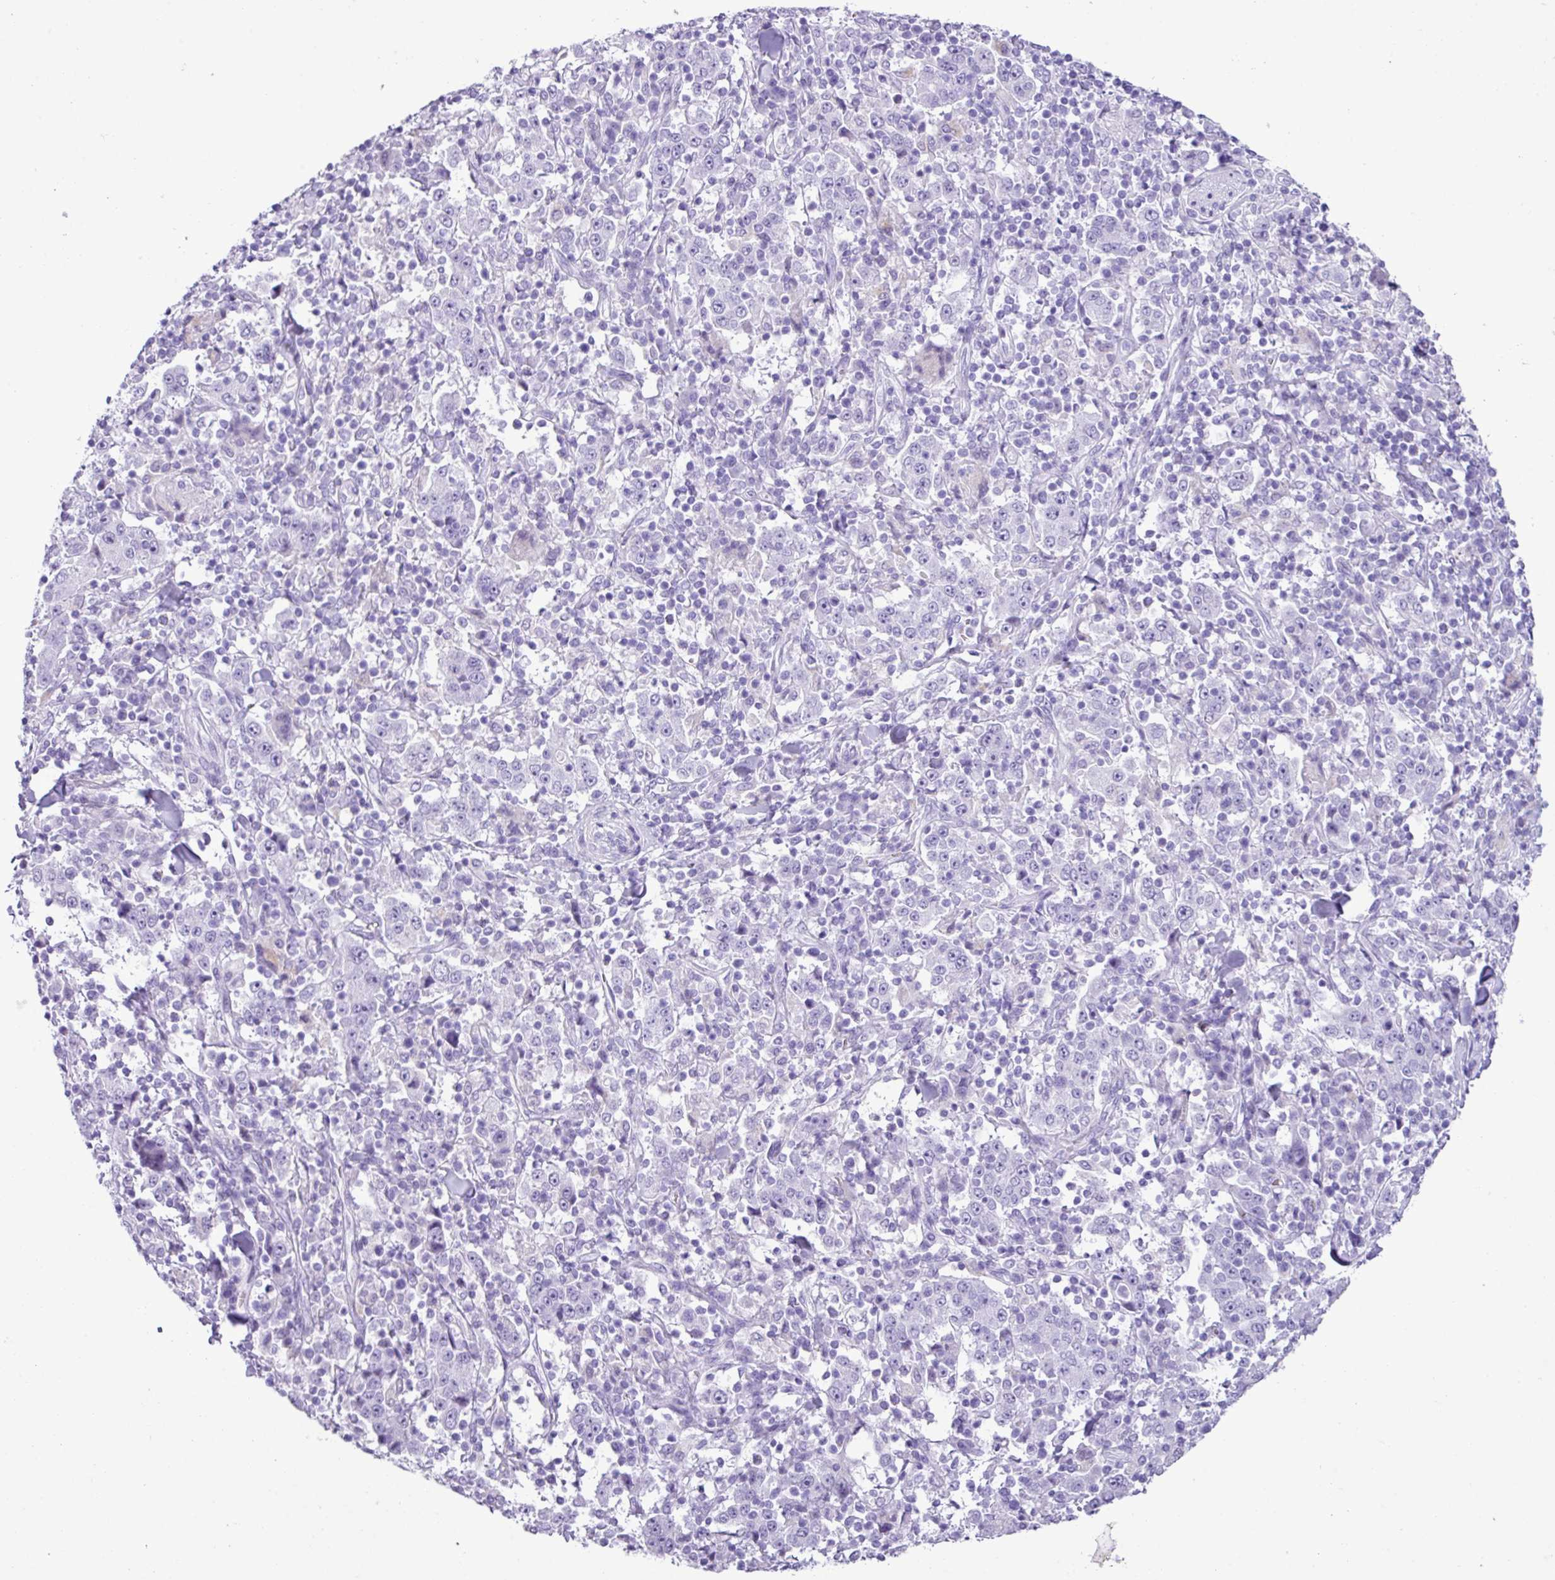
{"staining": {"intensity": "negative", "quantity": "none", "location": "none"}, "tissue": "stomach cancer", "cell_type": "Tumor cells", "image_type": "cancer", "snomed": [{"axis": "morphology", "description": "Normal tissue, NOS"}, {"axis": "morphology", "description": "Adenocarcinoma, NOS"}, {"axis": "topography", "description": "Stomach, upper"}, {"axis": "topography", "description": "Stomach"}], "caption": "An IHC micrograph of stomach cancer is shown. There is no staining in tumor cells of stomach cancer.", "gene": "ZSCAN5A", "patient": {"sex": "male", "age": 59}}